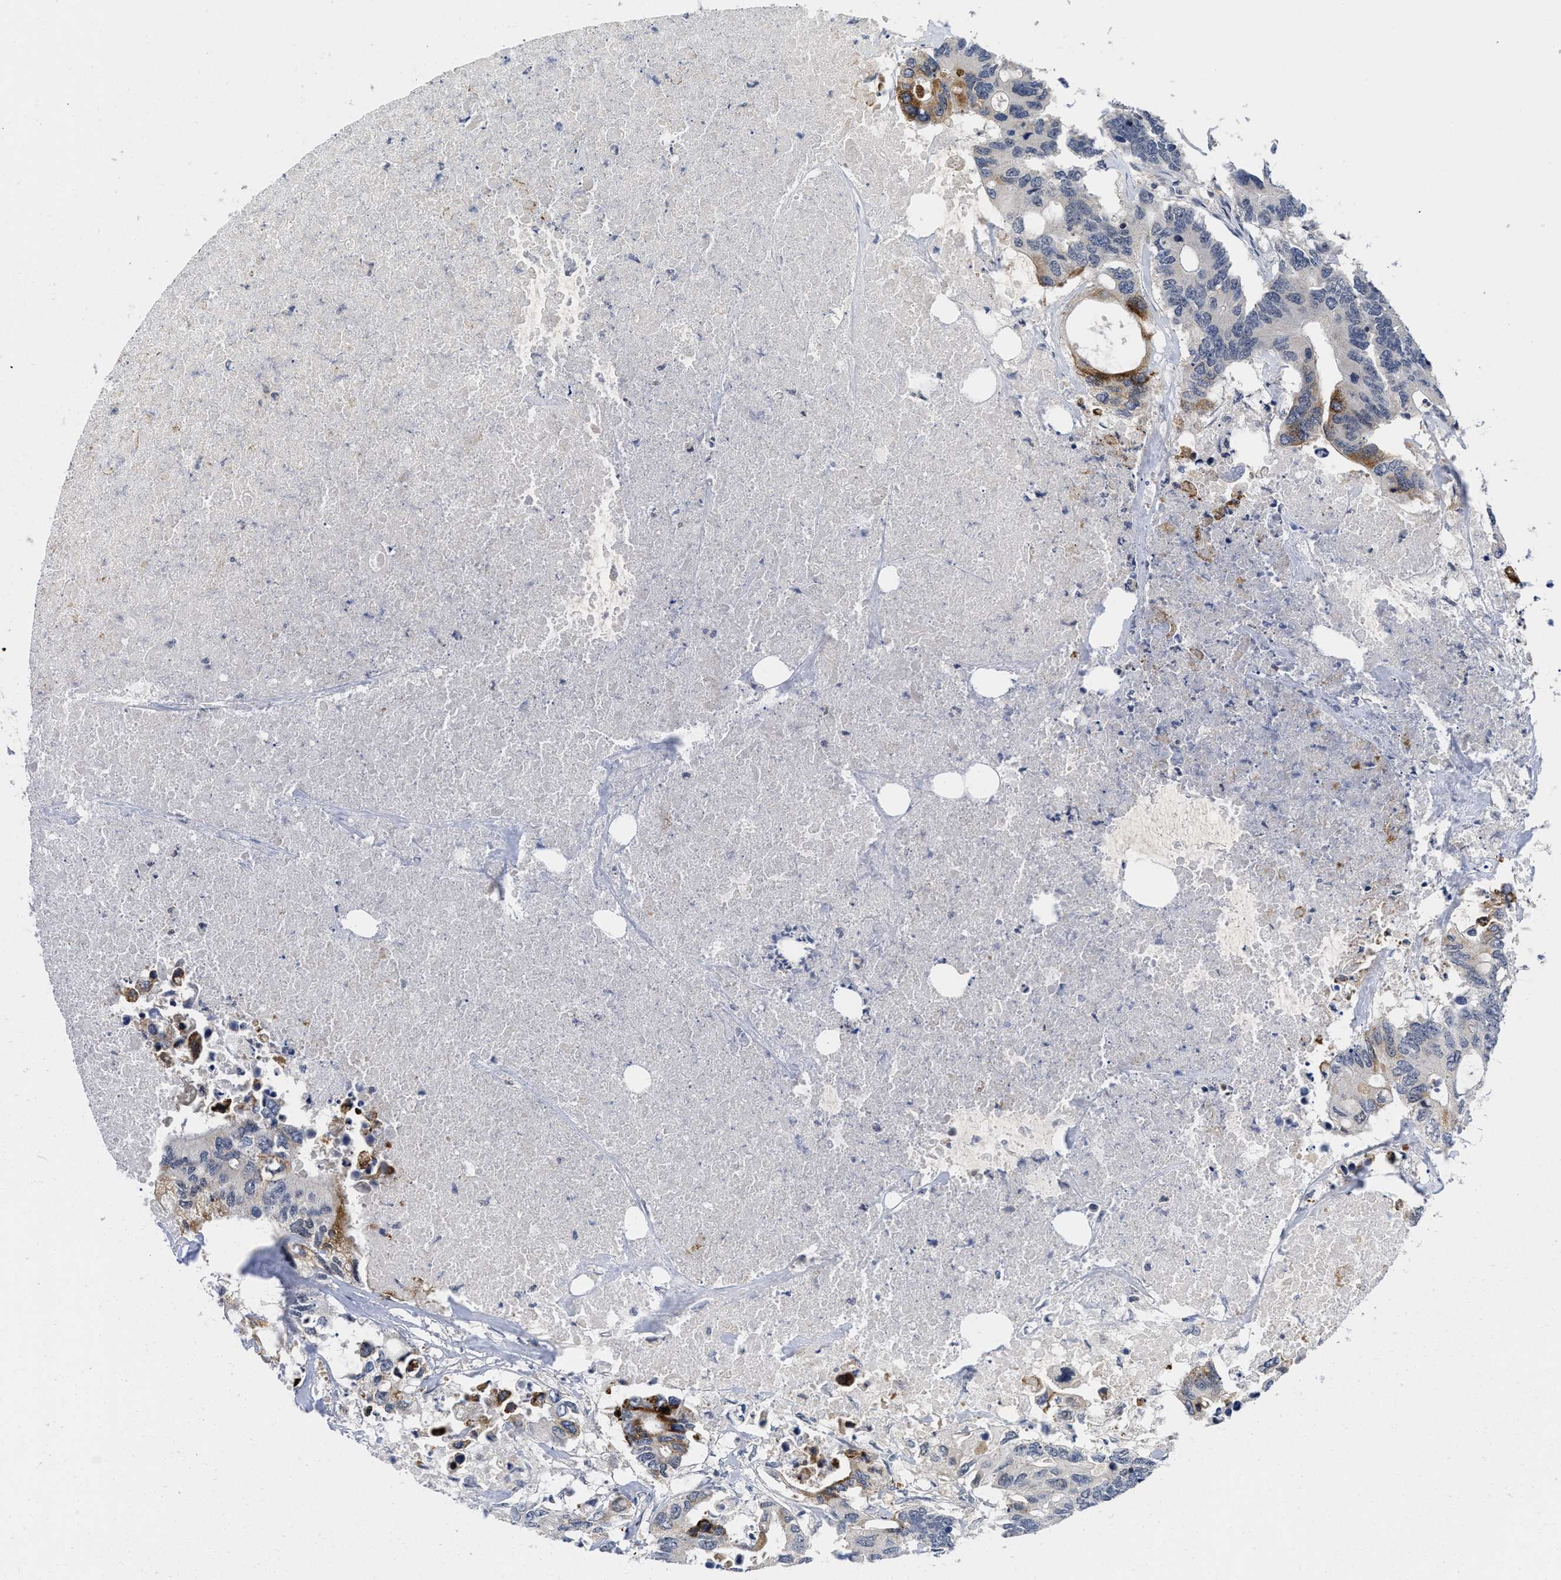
{"staining": {"intensity": "moderate", "quantity": "<25%", "location": "cytoplasmic/membranous"}, "tissue": "colorectal cancer", "cell_type": "Tumor cells", "image_type": "cancer", "snomed": [{"axis": "morphology", "description": "Adenocarcinoma, NOS"}, {"axis": "topography", "description": "Colon"}], "caption": "Immunohistochemical staining of human colorectal adenocarcinoma reveals low levels of moderate cytoplasmic/membranous staining in about <25% of tumor cells. (IHC, brightfield microscopy, high magnification).", "gene": "HIF1A", "patient": {"sex": "male", "age": 71}}